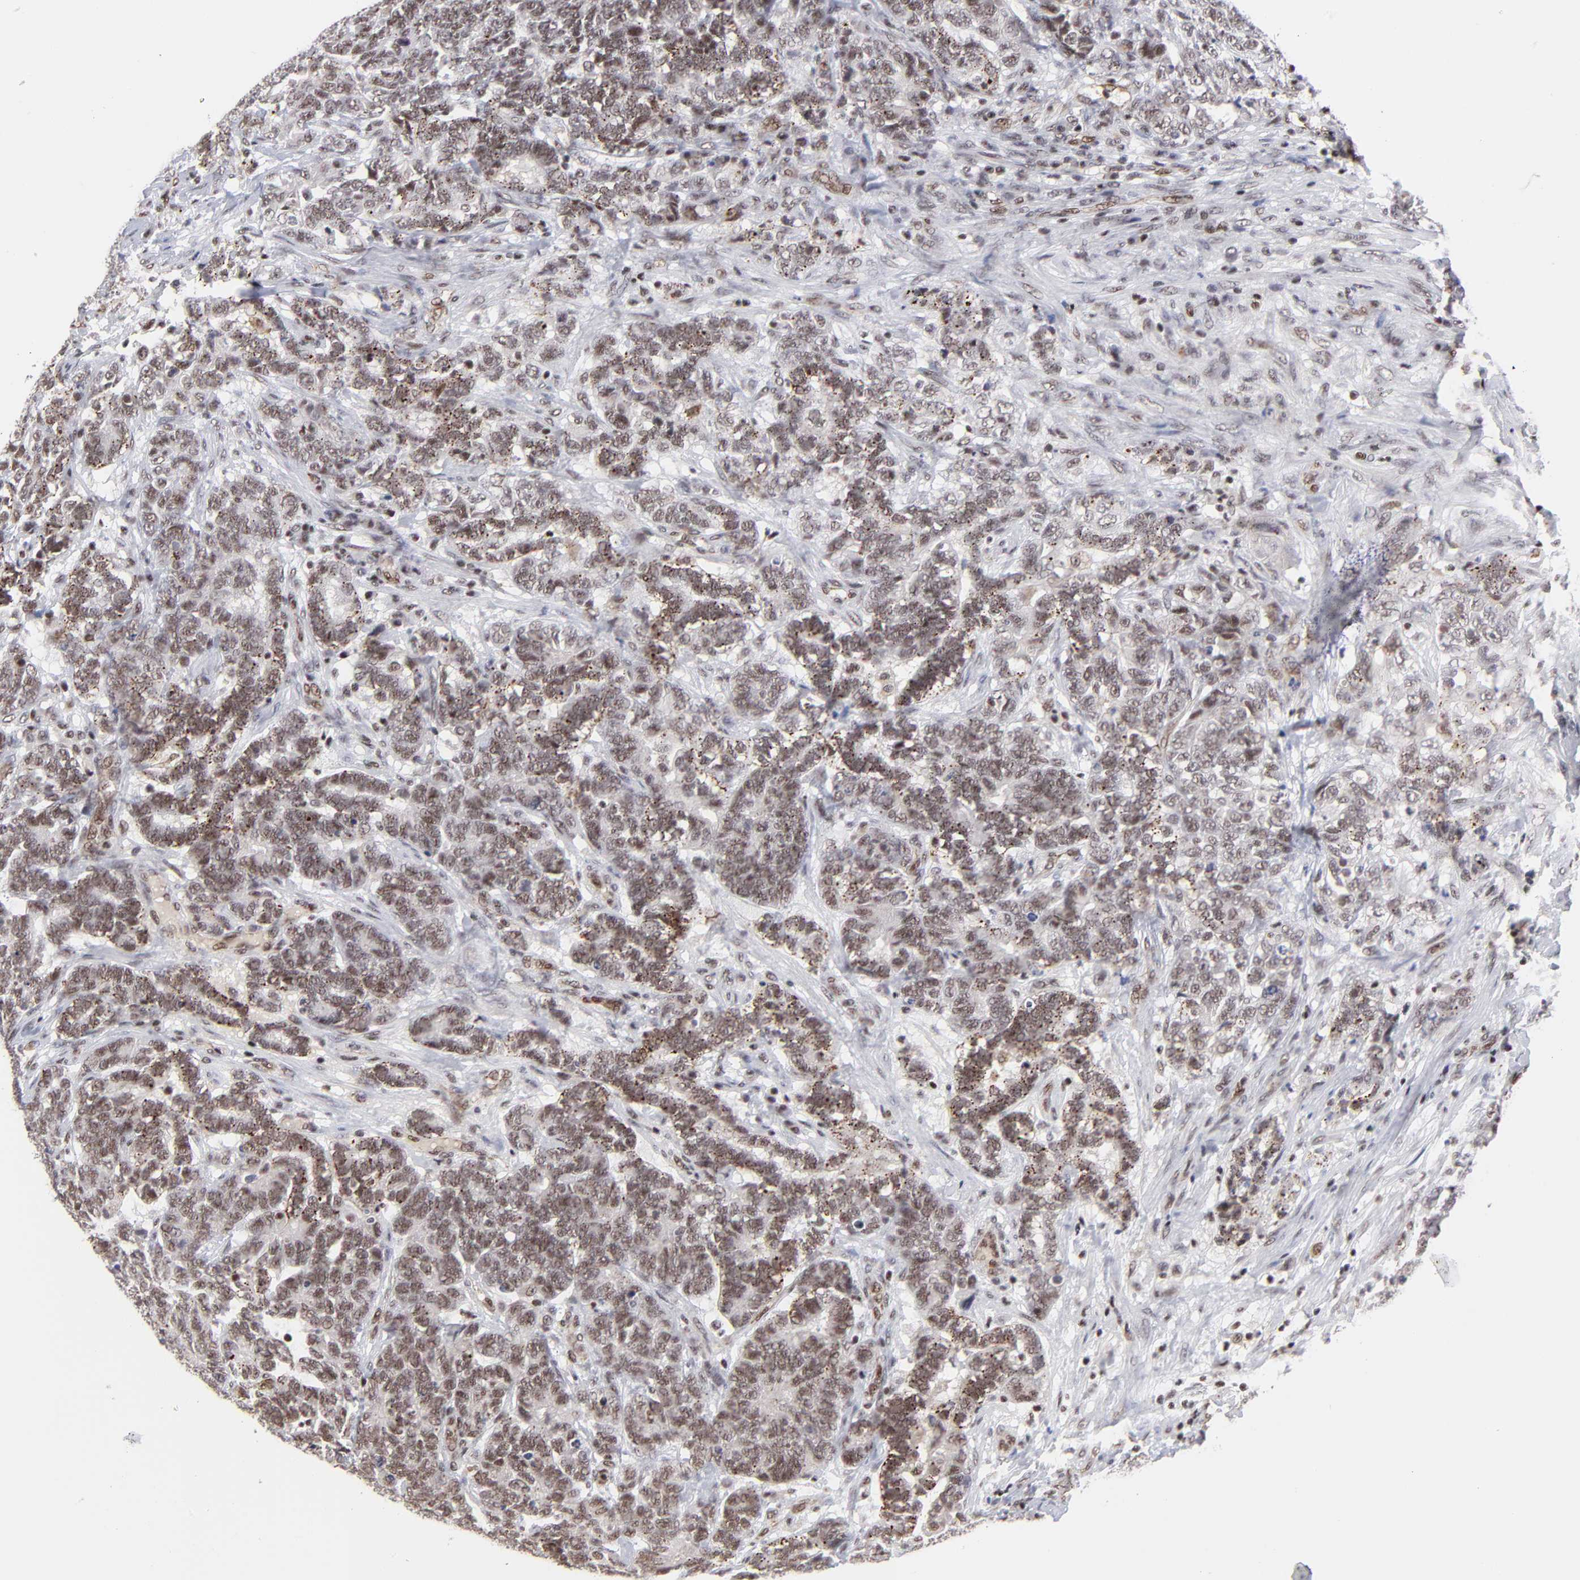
{"staining": {"intensity": "weak", "quantity": ">75%", "location": "nuclear"}, "tissue": "testis cancer", "cell_type": "Tumor cells", "image_type": "cancer", "snomed": [{"axis": "morphology", "description": "Carcinoma, Embryonal, NOS"}, {"axis": "topography", "description": "Testis"}], "caption": "DAB immunohistochemical staining of embryonal carcinoma (testis) exhibits weak nuclear protein expression in approximately >75% of tumor cells.", "gene": "GABPA", "patient": {"sex": "male", "age": 26}}